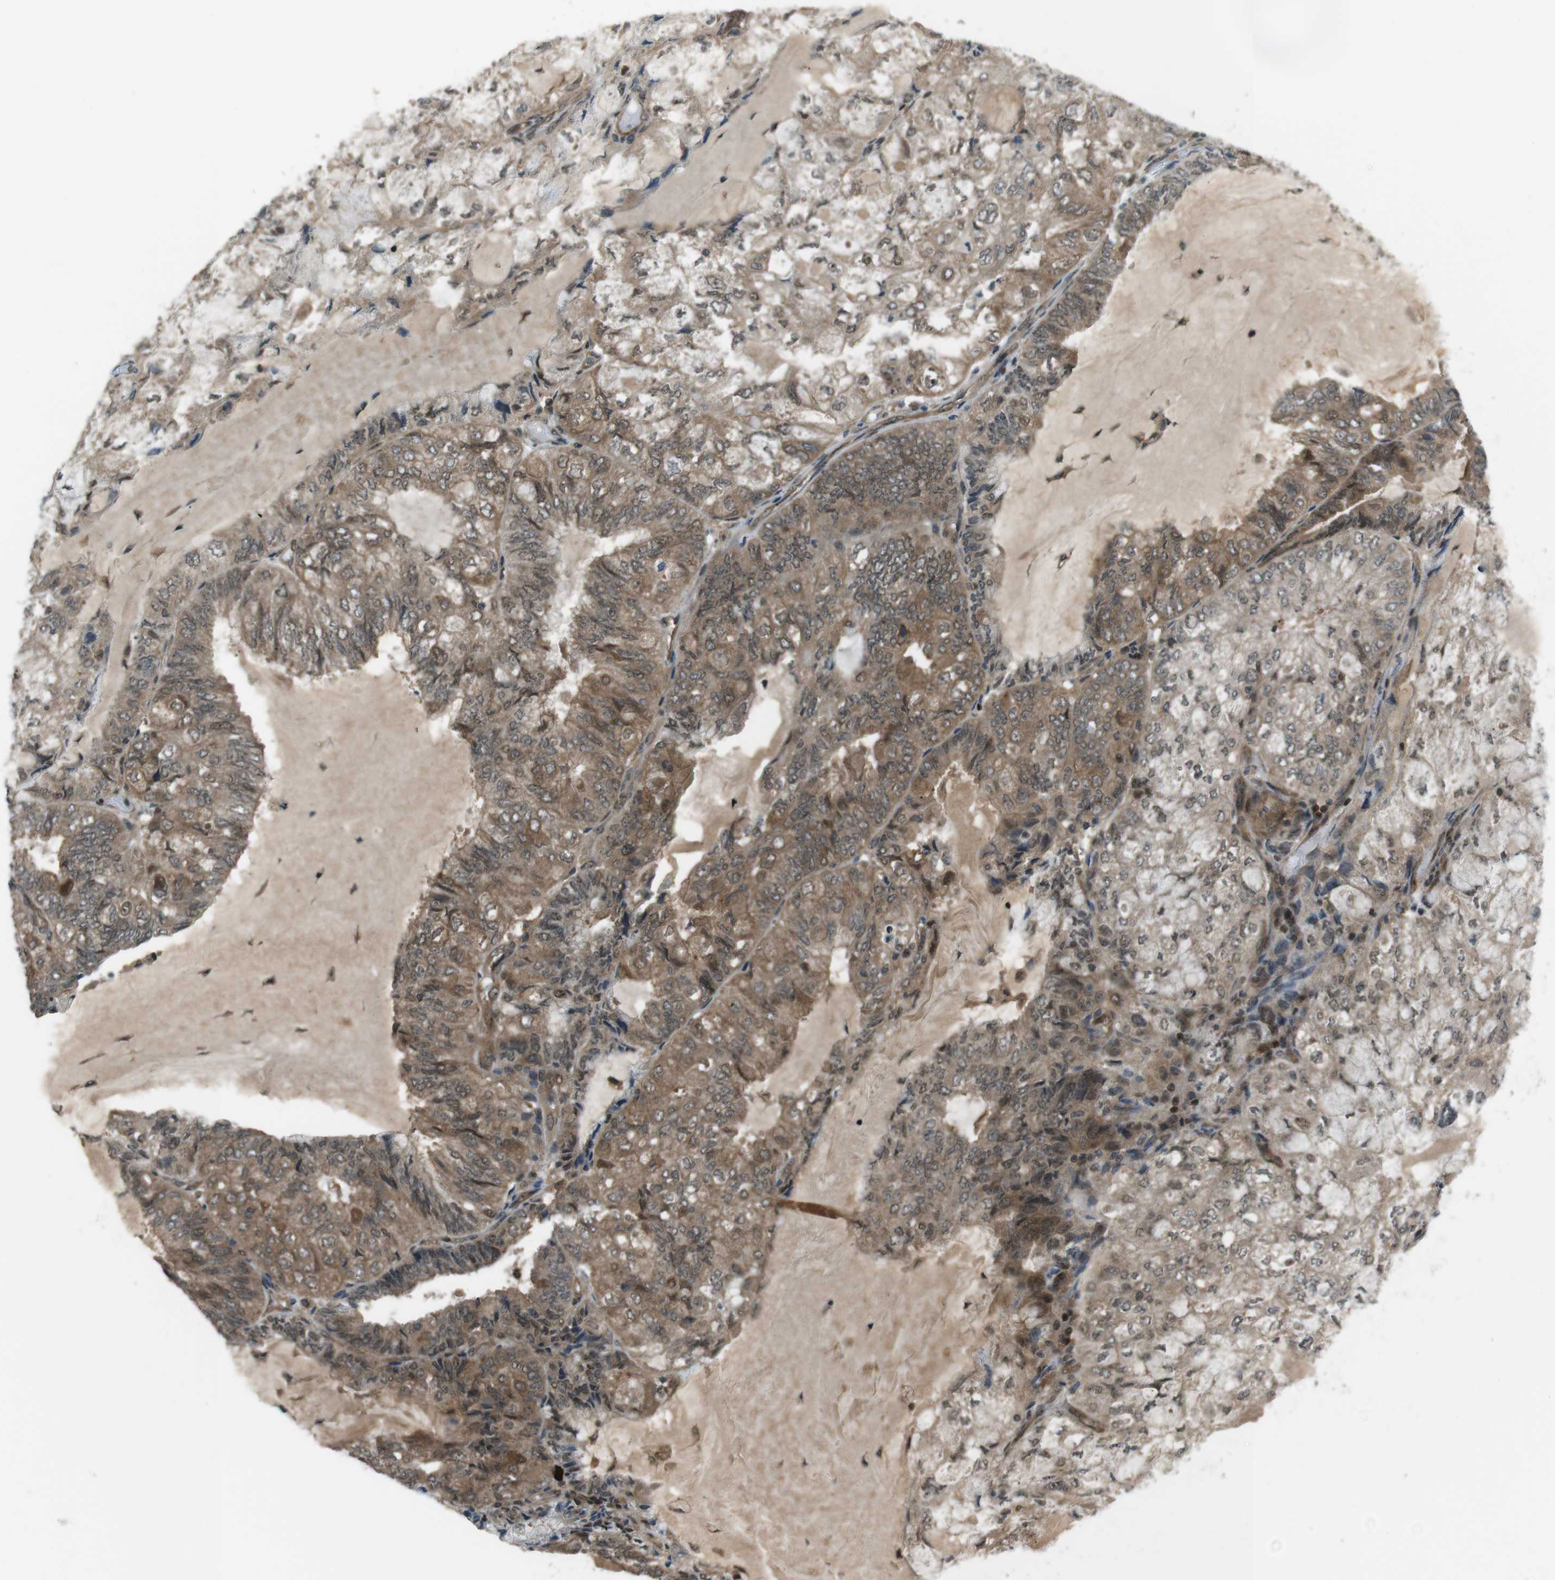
{"staining": {"intensity": "moderate", "quantity": ">75%", "location": "cytoplasmic/membranous,nuclear"}, "tissue": "endometrial cancer", "cell_type": "Tumor cells", "image_type": "cancer", "snomed": [{"axis": "morphology", "description": "Adenocarcinoma, NOS"}, {"axis": "topography", "description": "Endometrium"}], "caption": "Protein analysis of adenocarcinoma (endometrial) tissue demonstrates moderate cytoplasmic/membranous and nuclear expression in approximately >75% of tumor cells.", "gene": "TIAM2", "patient": {"sex": "female", "age": 81}}